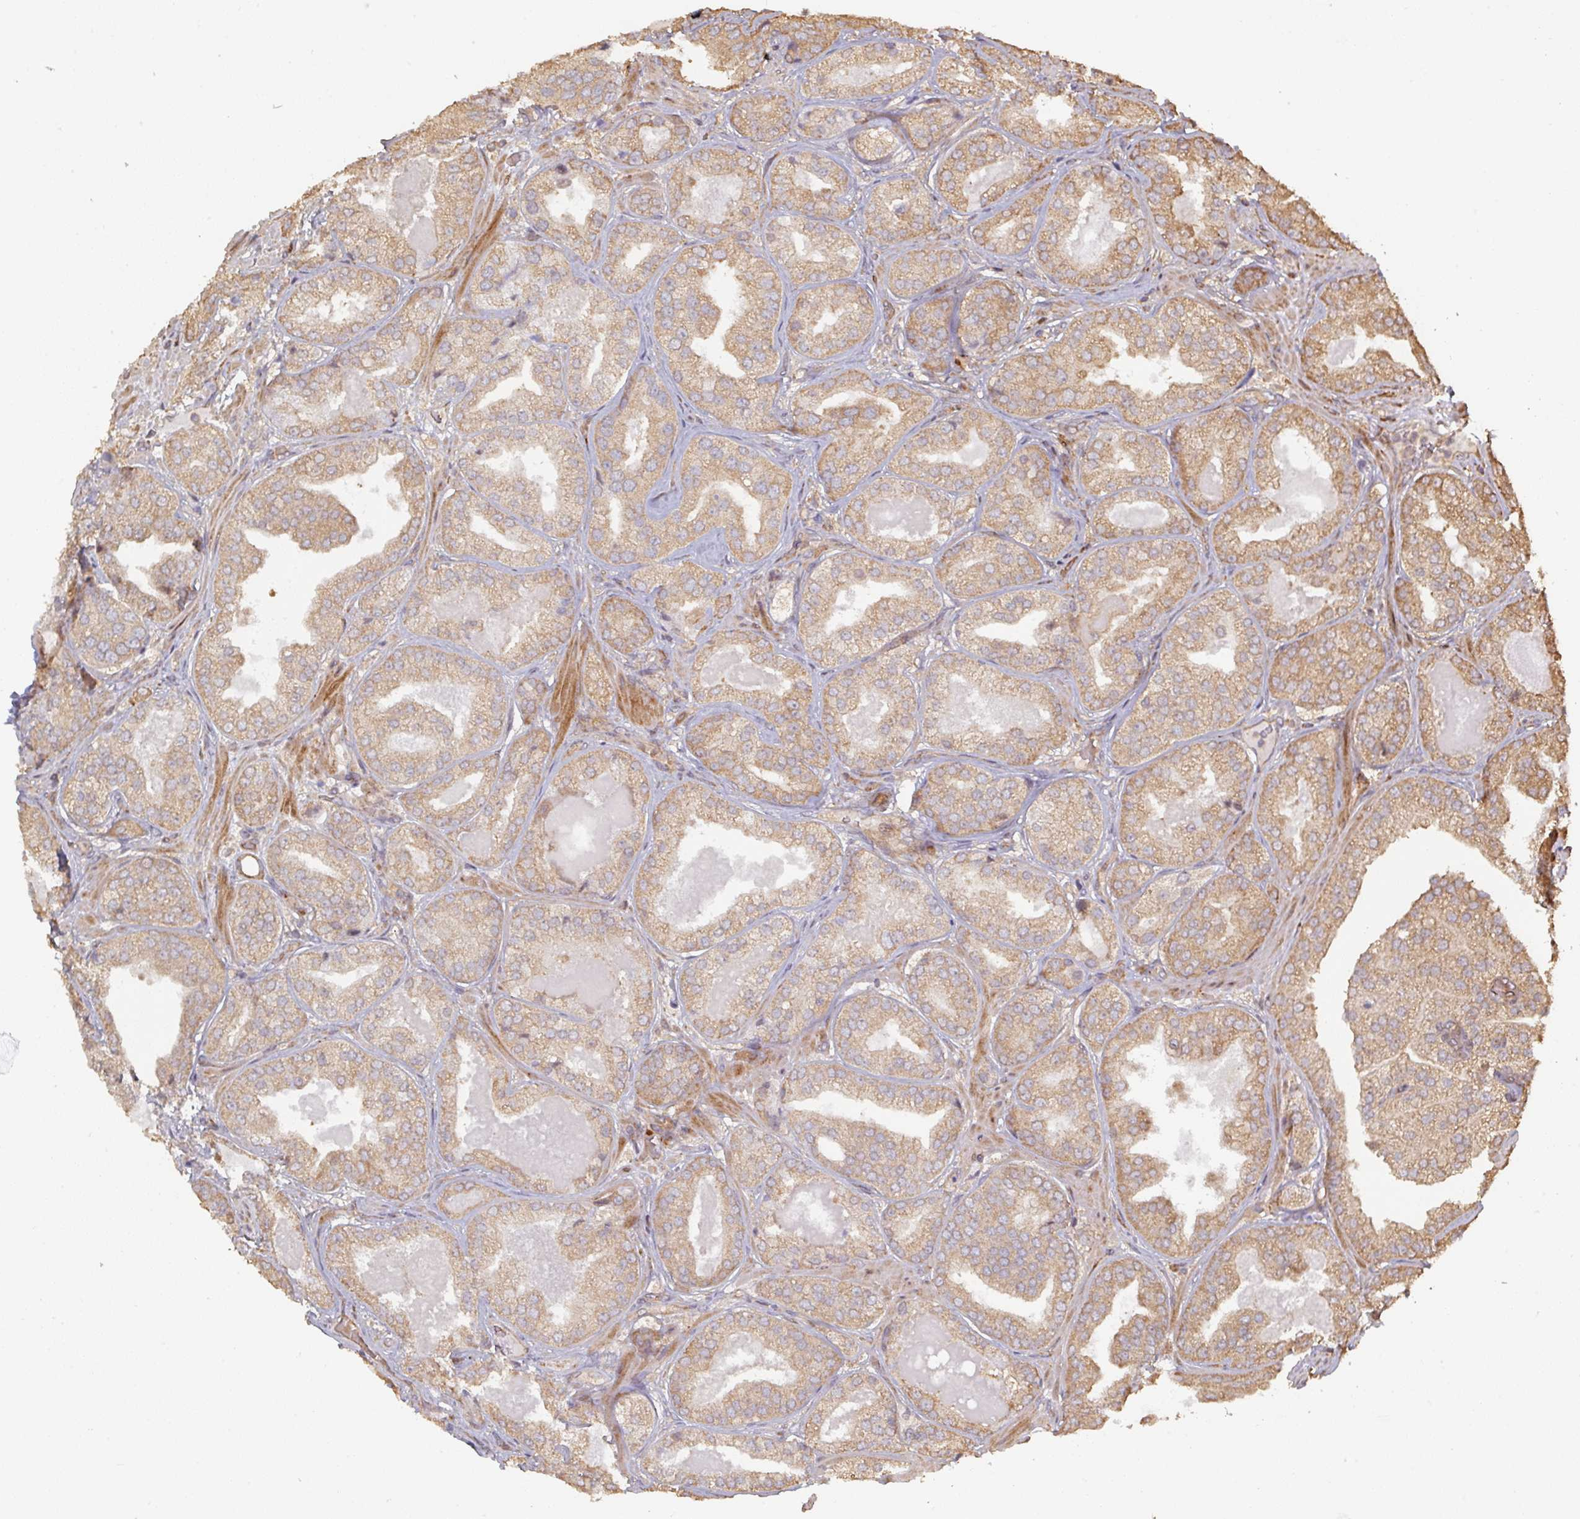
{"staining": {"intensity": "moderate", "quantity": ">75%", "location": "cytoplasmic/membranous"}, "tissue": "prostate cancer", "cell_type": "Tumor cells", "image_type": "cancer", "snomed": [{"axis": "morphology", "description": "Adenocarcinoma, High grade"}, {"axis": "topography", "description": "Prostate"}], "caption": "Adenocarcinoma (high-grade) (prostate) stained for a protein (brown) shows moderate cytoplasmic/membranous positive expression in approximately >75% of tumor cells.", "gene": "CA7", "patient": {"sex": "male", "age": 63}}